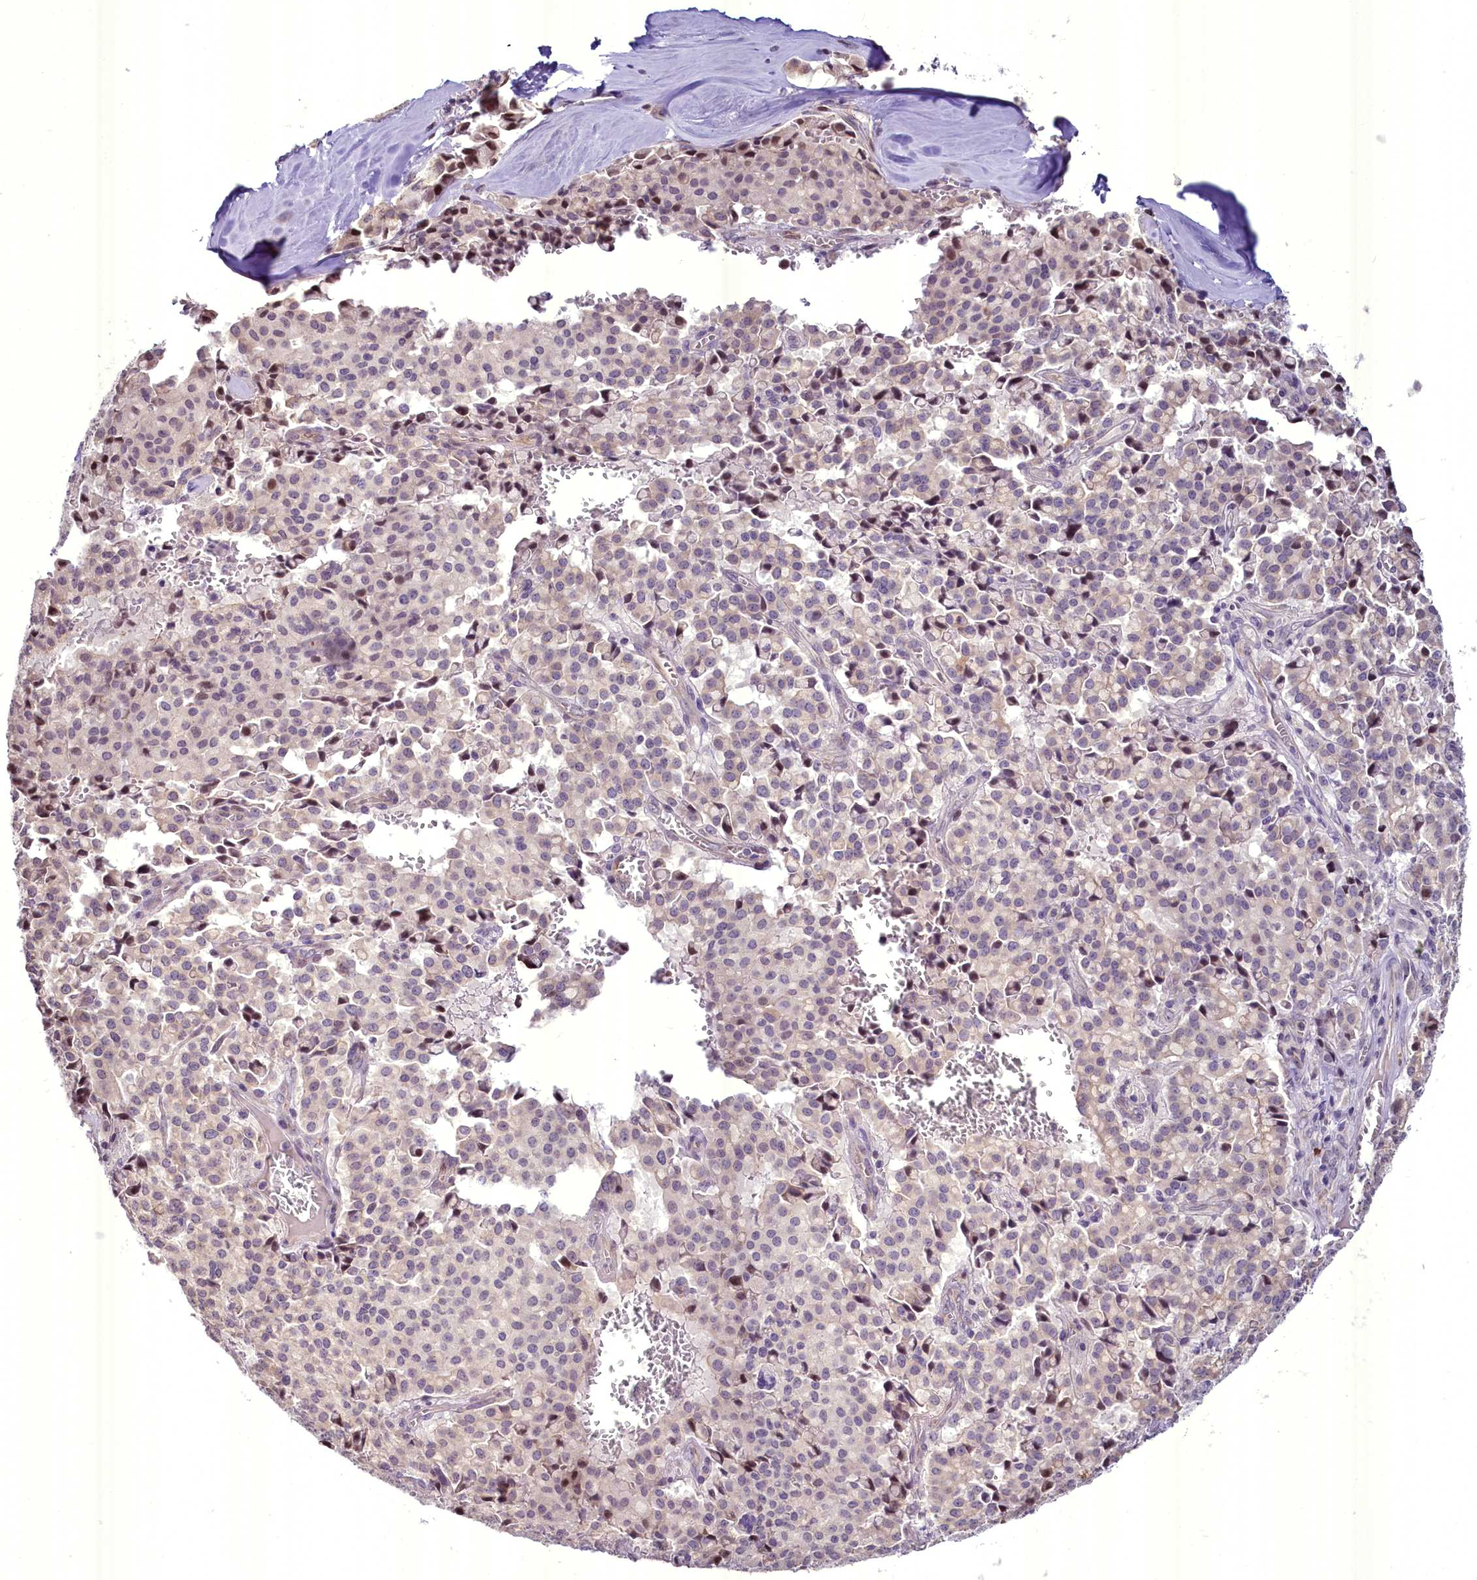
{"staining": {"intensity": "weak", "quantity": "<25%", "location": "cytoplasmic/membranous"}, "tissue": "pancreatic cancer", "cell_type": "Tumor cells", "image_type": "cancer", "snomed": [{"axis": "morphology", "description": "Adenocarcinoma, NOS"}, {"axis": "topography", "description": "Pancreas"}], "caption": "Pancreatic cancer (adenocarcinoma) was stained to show a protein in brown. There is no significant positivity in tumor cells.", "gene": "BANK1", "patient": {"sex": "male", "age": 65}}